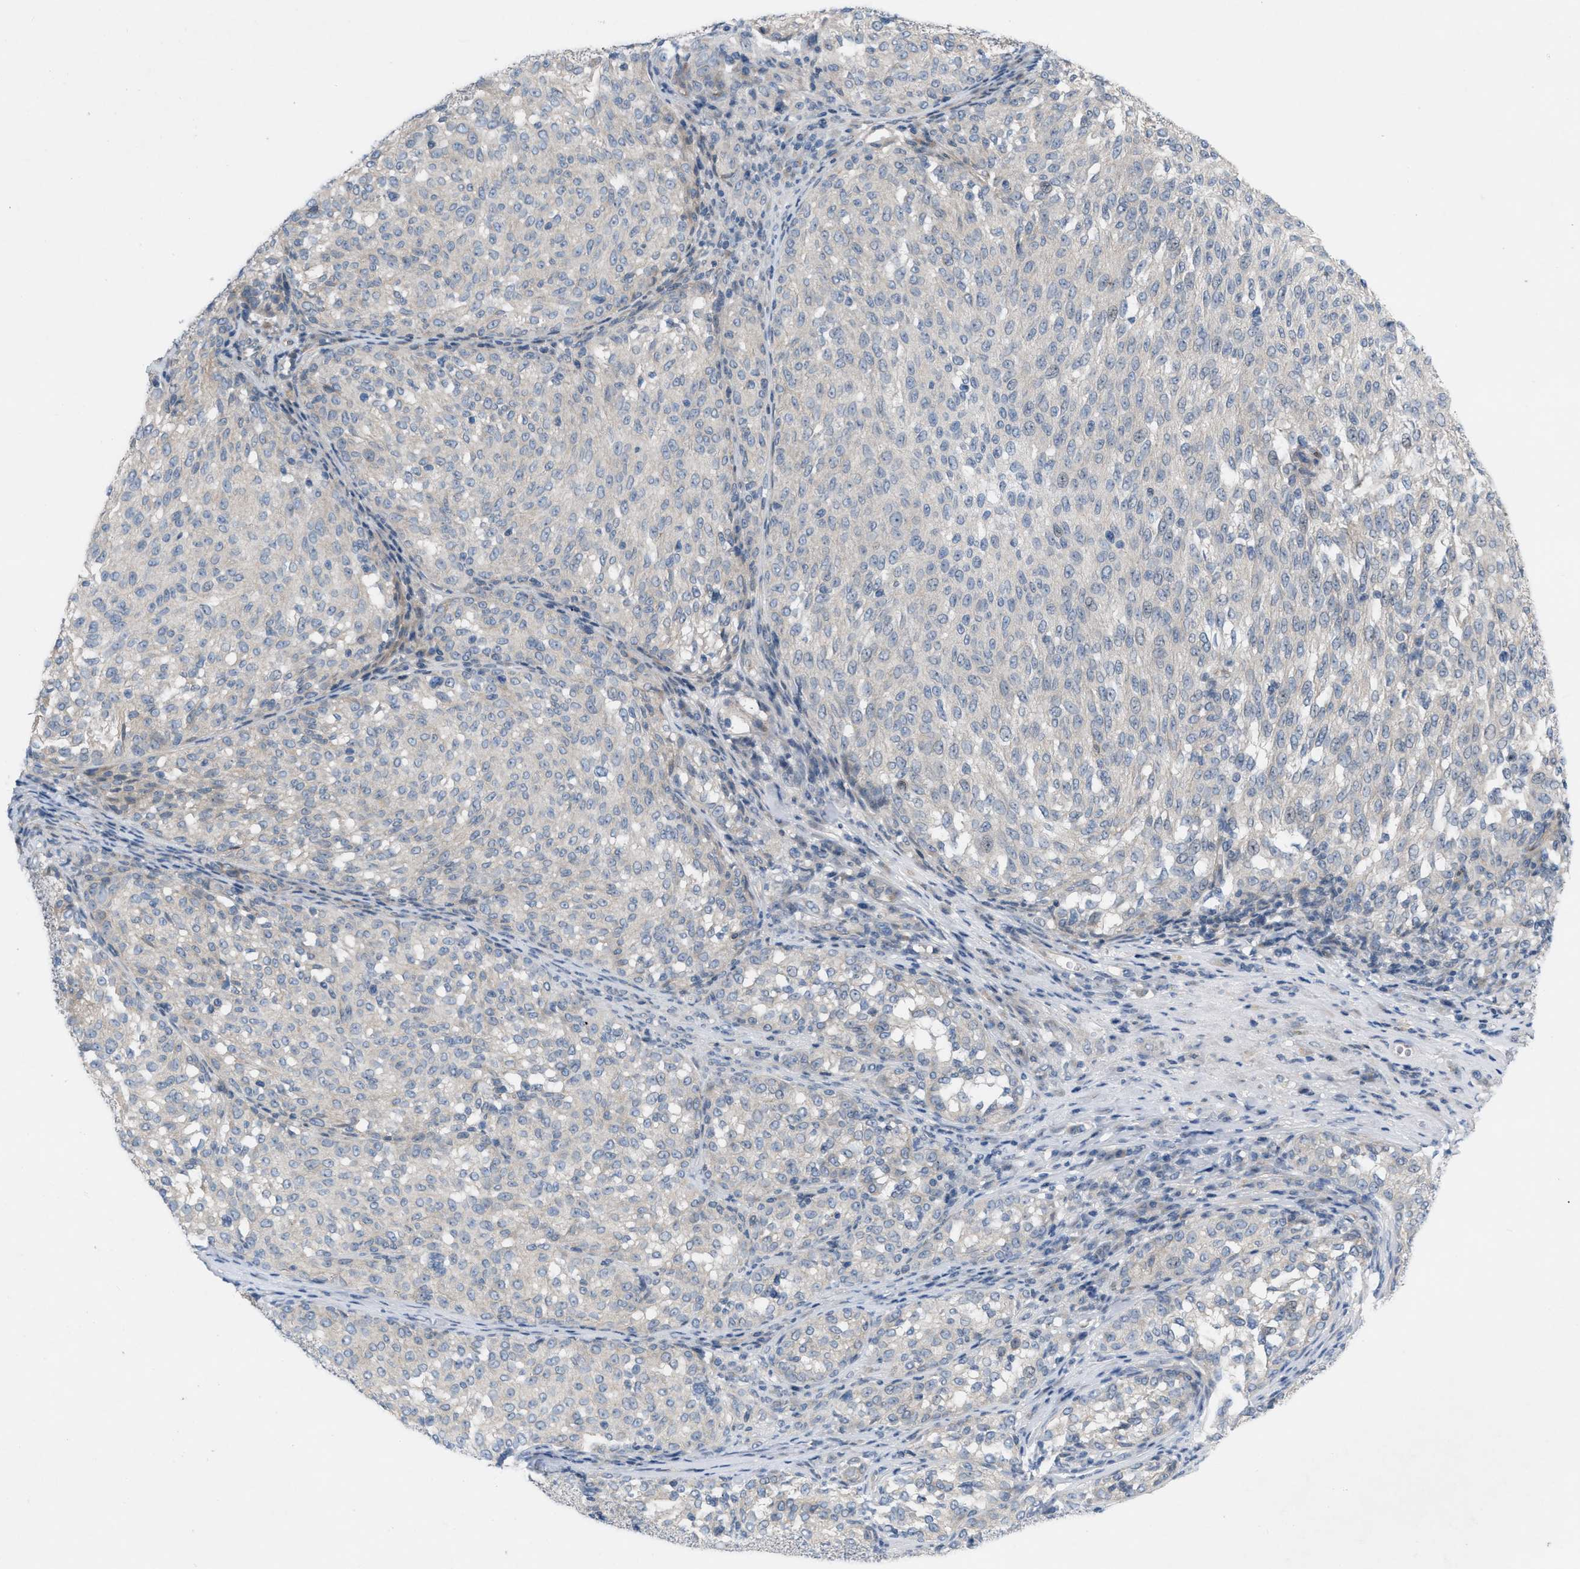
{"staining": {"intensity": "negative", "quantity": "none", "location": "none"}, "tissue": "melanoma", "cell_type": "Tumor cells", "image_type": "cancer", "snomed": [{"axis": "morphology", "description": "Malignant melanoma, NOS"}, {"axis": "topography", "description": "Skin"}], "caption": "Tumor cells show no significant expression in malignant melanoma.", "gene": "NDEL1", "patient": {"sex": "female", "age": 72}}